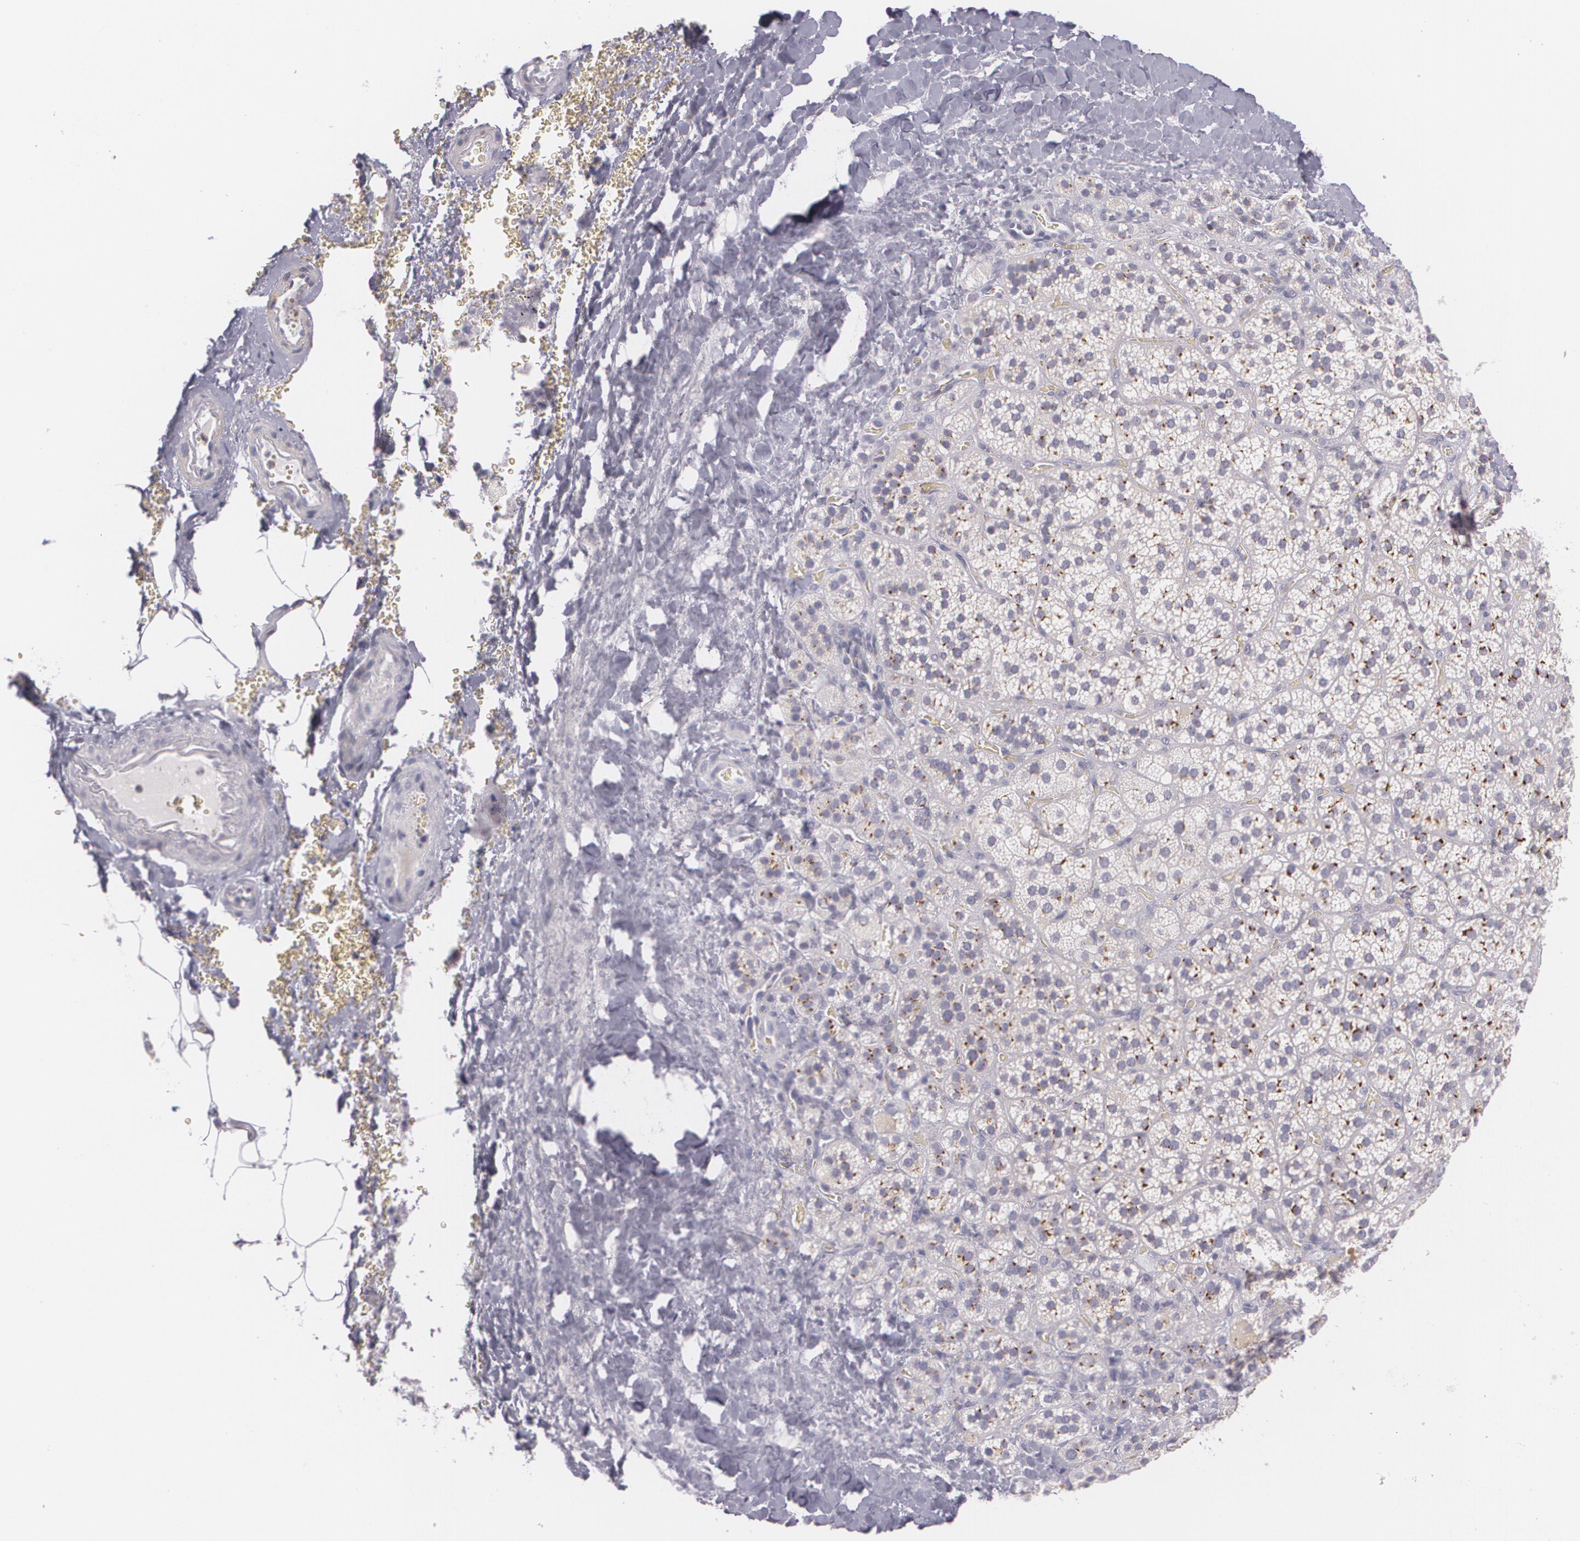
{"staining": {"intensity": "strong", "quantity": "<25%", "location": "cytoplasmic/membranous"}, "tissue": "adrenal gland", "cell_type": "Glandular cells", "image_type": "normal", "snomed": [{"axis": "morphology", "description": "Normal tissue, NOS"}, {"axis": "topography", "description": "Adrenal gland"}], "caption": "Protein staining by immunohistochemistry (IHC) shows strong cytoplasmic/membranous positivity in approximately <25% of glandular cells in benign adrenal gland. The staining was performed using DAB to visualize the protein expression in brown, while the nuclei were stained in blue with hematoxylin (Magnification: 20x).", "gene": "CILK1", "patient": {"sex": "female", "age": 71}}